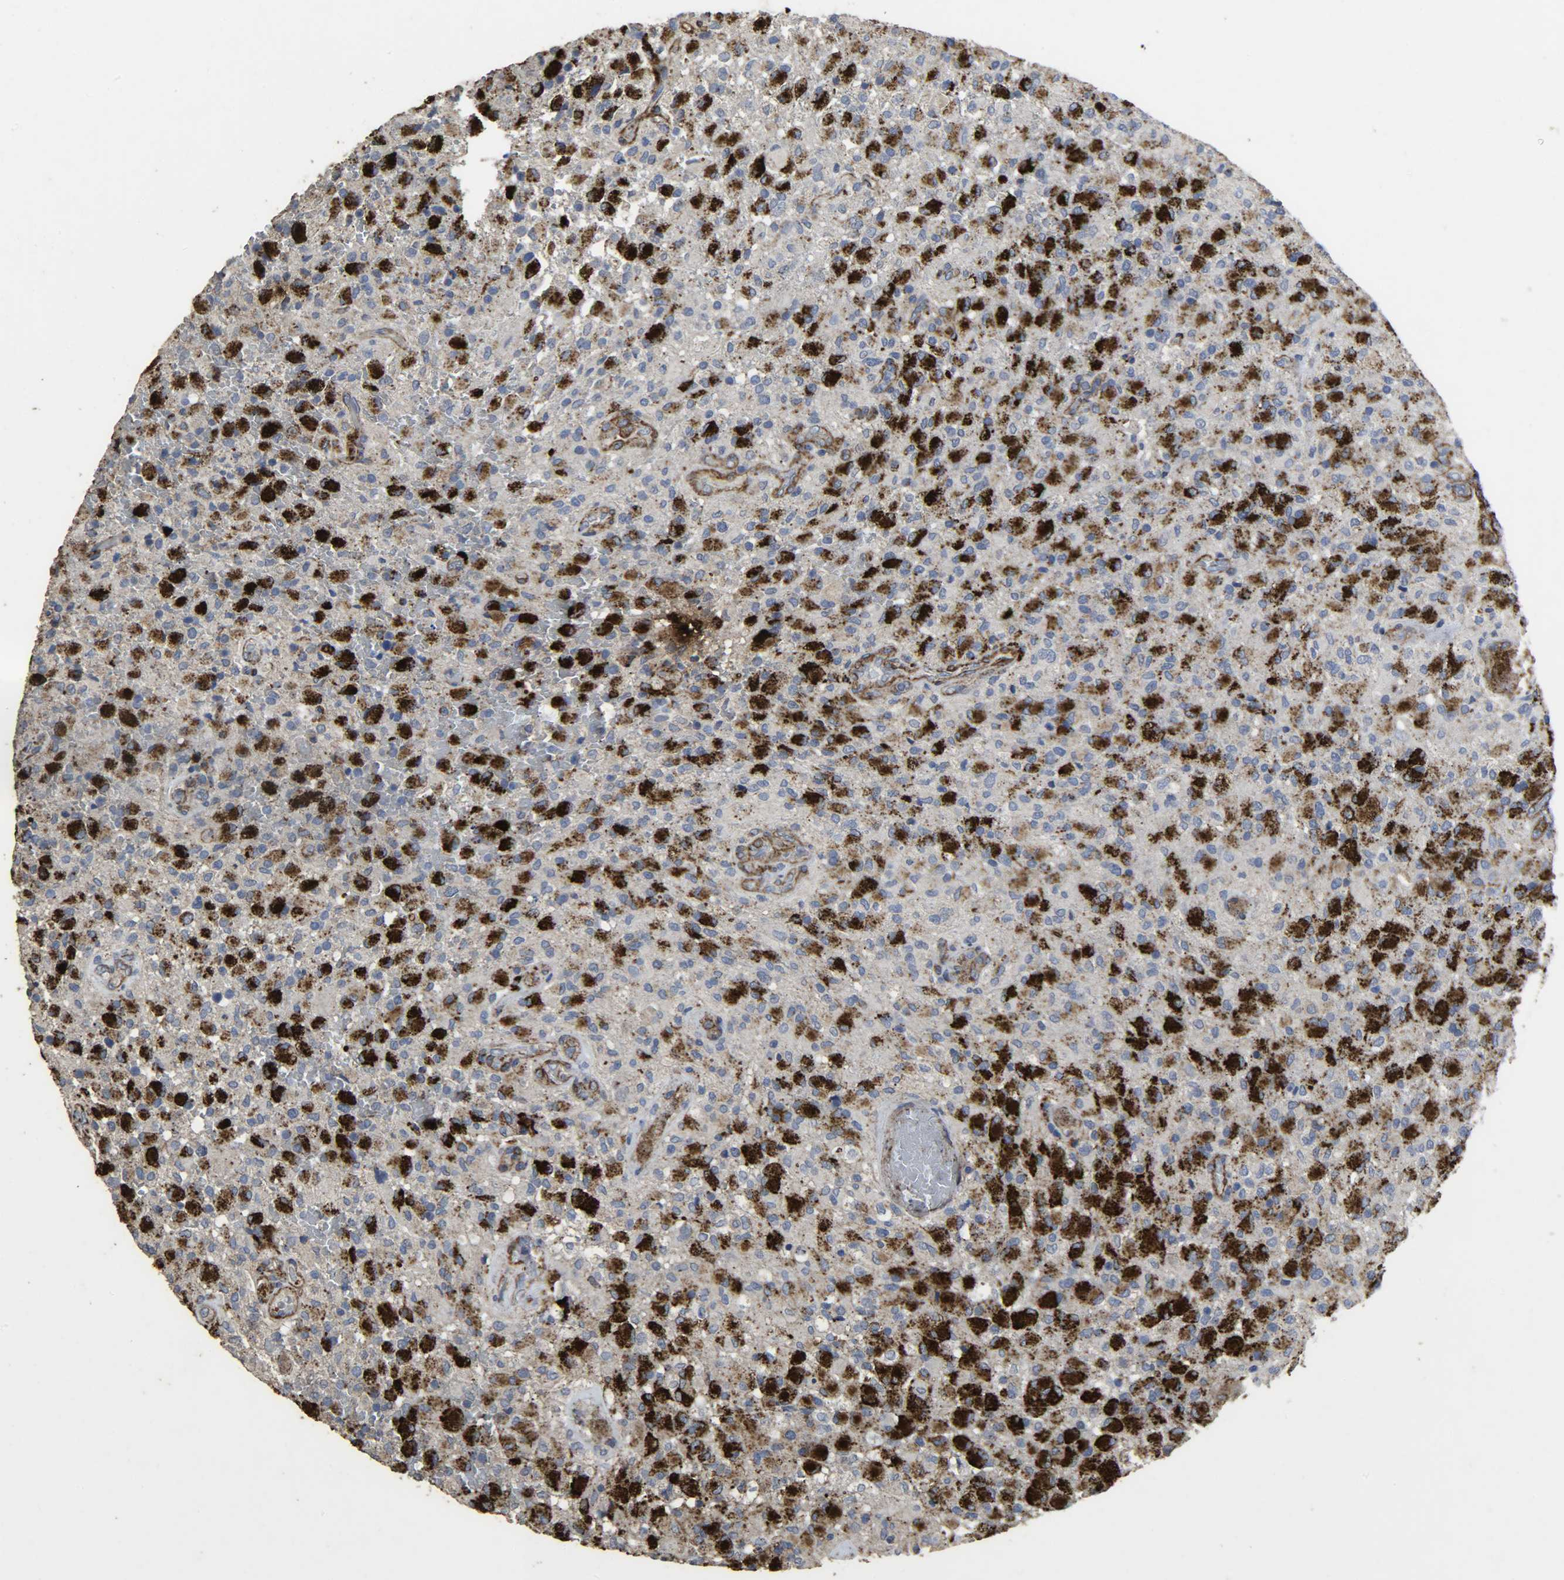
{"staining": {"intensity": "strong", "quantity": "25%-75%", "location": "cytoplasmic/membranous"}, "tissue": "glioma", "cell_type": "Tumor cells", "image_type": "cancer", "snomed": [{"axis": "morphology", "description": "Glioma, malignant, High grade"}, {"axis": "topography", "description": "Brain"}], "caption": "DAB immunohistochemical staining of human glioma exhibits strong cytoplasmic/membranous protein expression in approximately 25%-75% of tumor cells.", "gene": "TPM4", "patient": {"sex": "male", "age": 71}}